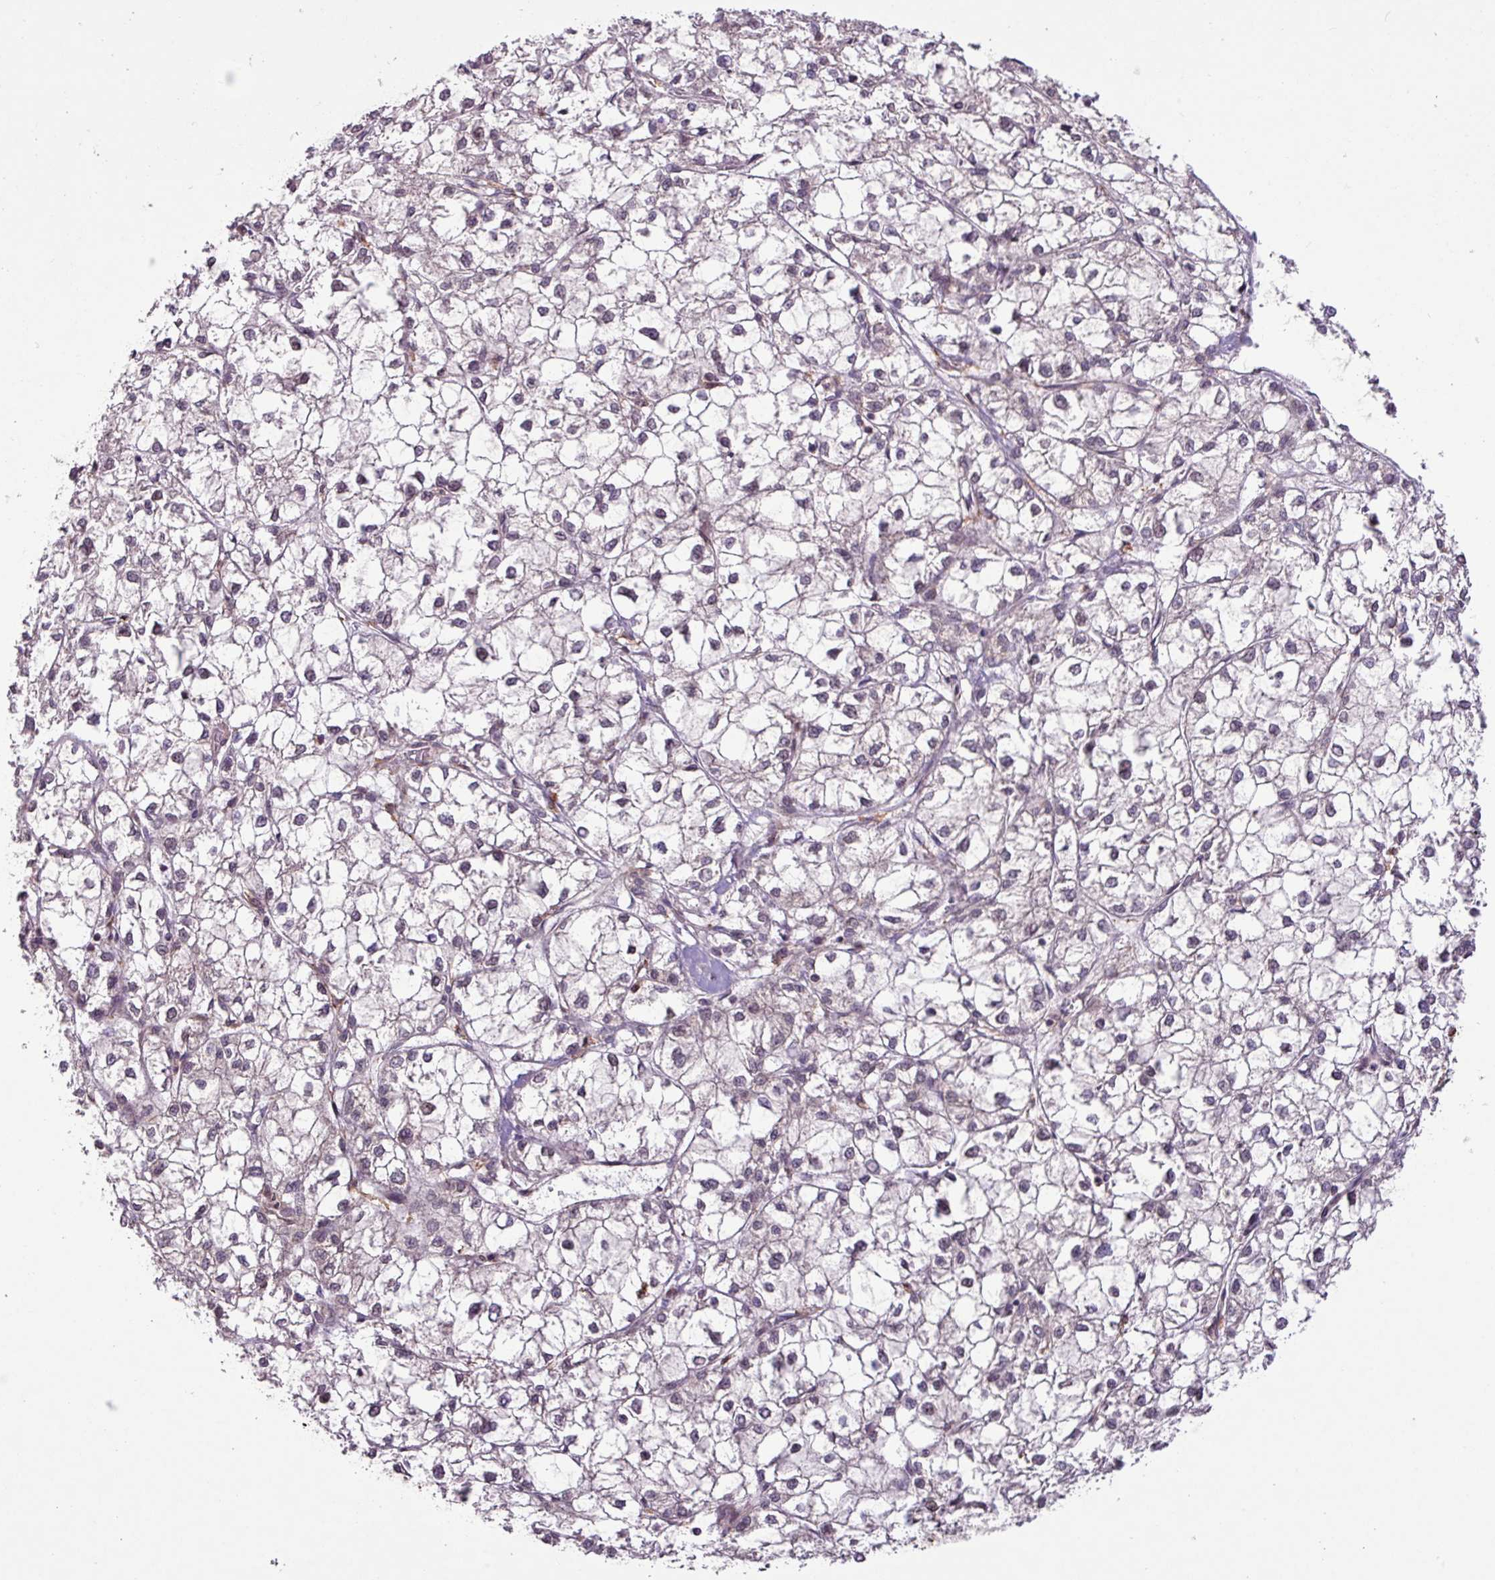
{"staining": {"intensity": "negative", "quantity": "none", "location": "none"}, "tissue": "liver cancer", "cell_type": "Tumor cells", "image_type": "cancer", "snomed": [{"axis": "morphology", "description": "Carcinoma, Hepatocellular, NOS"}, {"axis": "topography", "description": "Liver"}], "caption": "There is no significant staining in tumor cells of hepatocellular carcinoma (liver).", "gene": "ARHGEF25", "patient": {"sex": "female", "age": 43}}